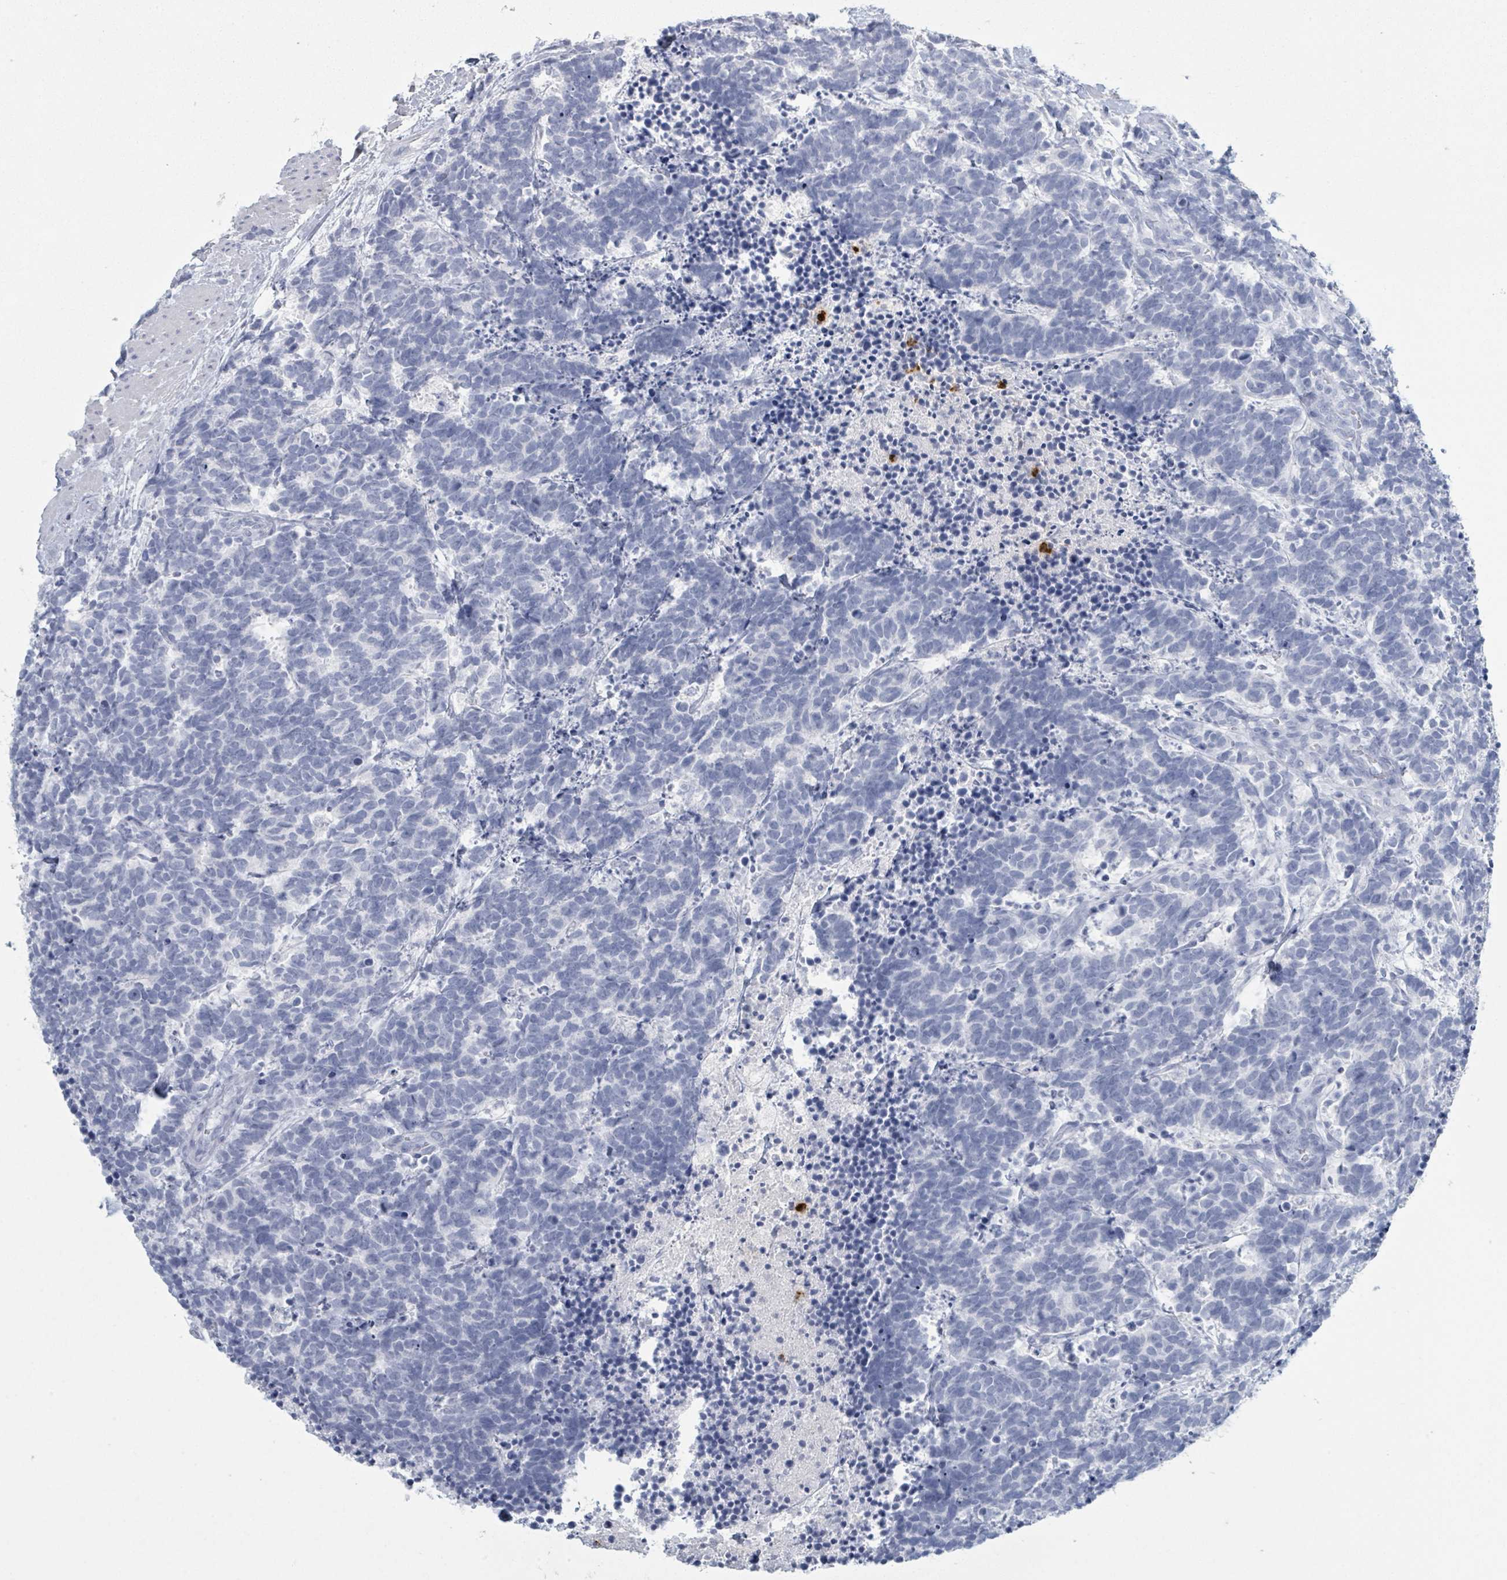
{"staining": {"intensity": "negative", "quantity": "none", "location": "none"}, "tissue": "carcinoid", "cell_type": "Tumor cells", "image_type": "cancer", "snomed": [{"axis": "morphology", "description": "Carcinoma, NOS"}, {"axis": "morphology", "description": "Carcinoid, malignant, NOS"}, {"axis": "topography", "description": "Prostate"}], "caption": "This is an immunohistochemistry histopathology image of human malignant carcinoid. There is no staining in tumor cells.", "gene": "DEFA4", "patient": {"sex": "male", "age": 57}}